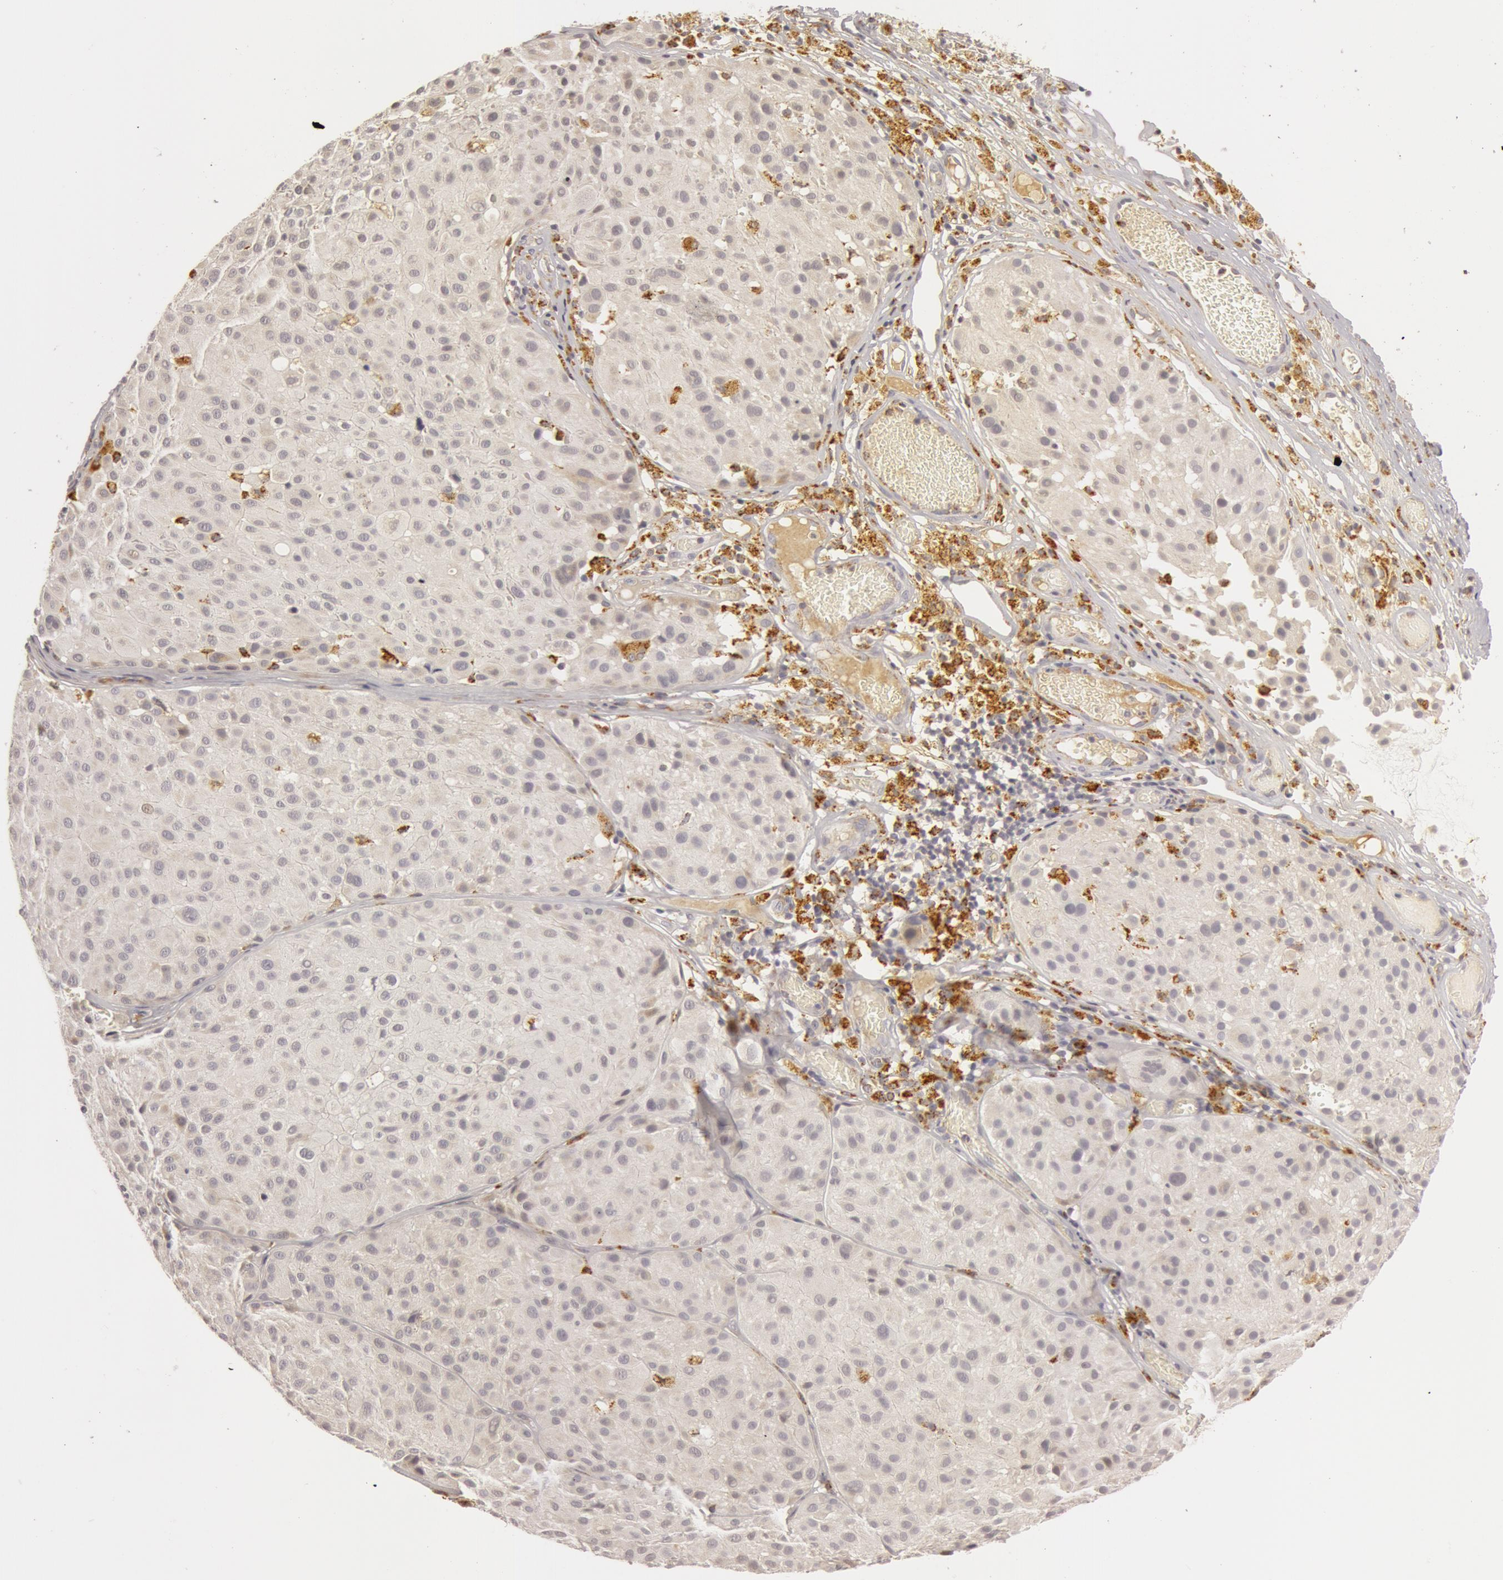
{"staining": {"intensity": "weak", "quantity": ">75%", "location": "cytoplasmic/membranous"}, "tissue": "melanoma", "cell_type": "Tumor cells", "image_type": "cancer", "snomed": [{"axis": "morphology", "description": "Malignant melanoma, NOS"}, {"axis": "topography", "description": "Skin"}], "caption": "Human melanoma stained with a protein marker exhibits weak staining in tumor cells.", "gene": "C7", "patient": {"sex": "male", "age": 36}}